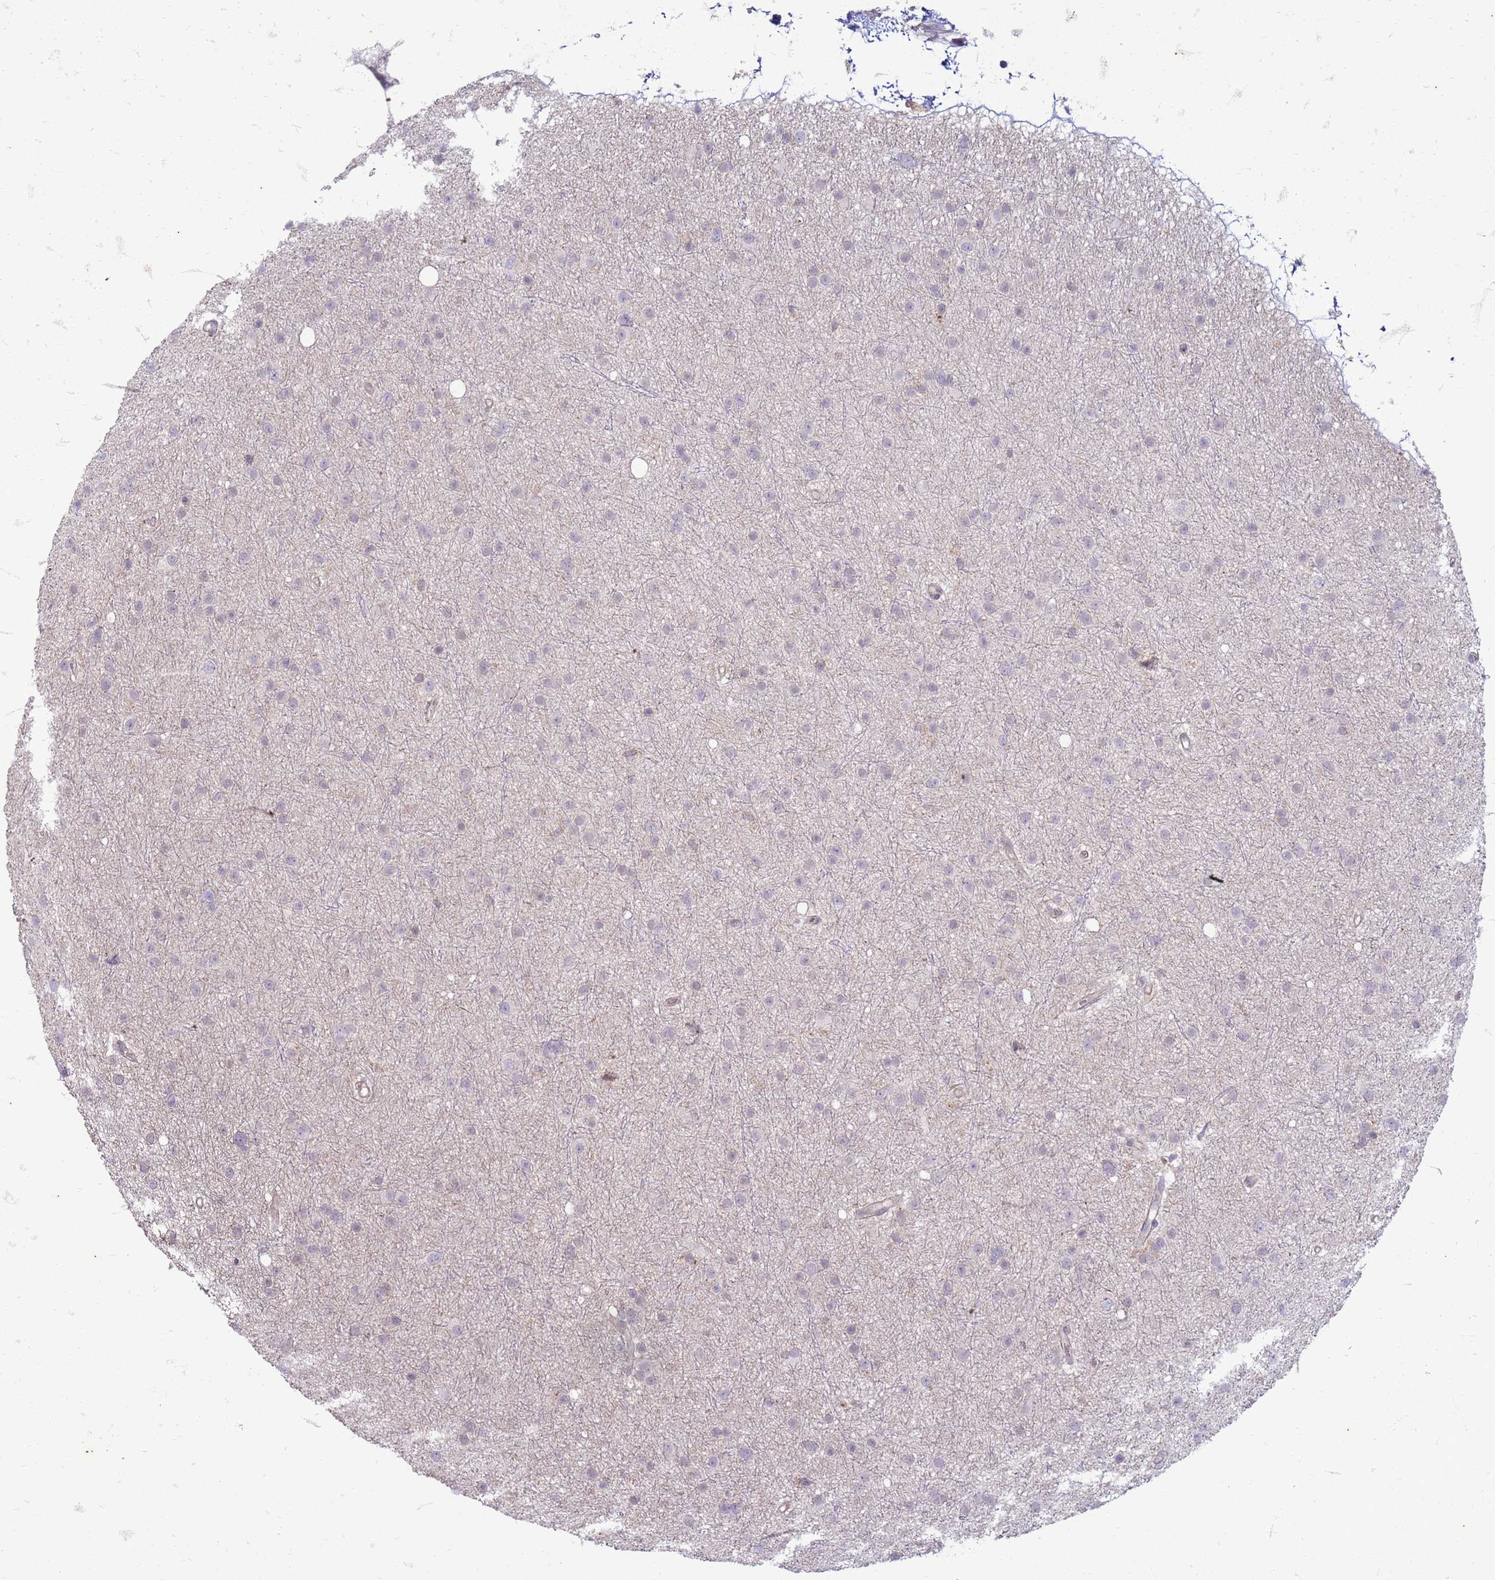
{"staining": {"intensity": "negative", "quantity": "none", "location": "none"}, "tissue": "glioma", "cell_type": "Tumor cells", "image_type": "cancer", "snomed": [{"axis": "morphology", "description": "Glioma, malignant, Low grade"}, {"axis": "topography", "description": "Cerebral cortex"}], "caption": "Tumor cells are negative for brown protein staining in low-grade glioma (malignant). (DAB IHC, high magnification).", "gene": "SLC15A3", "patient": {"sex": "female", "age": 39}}